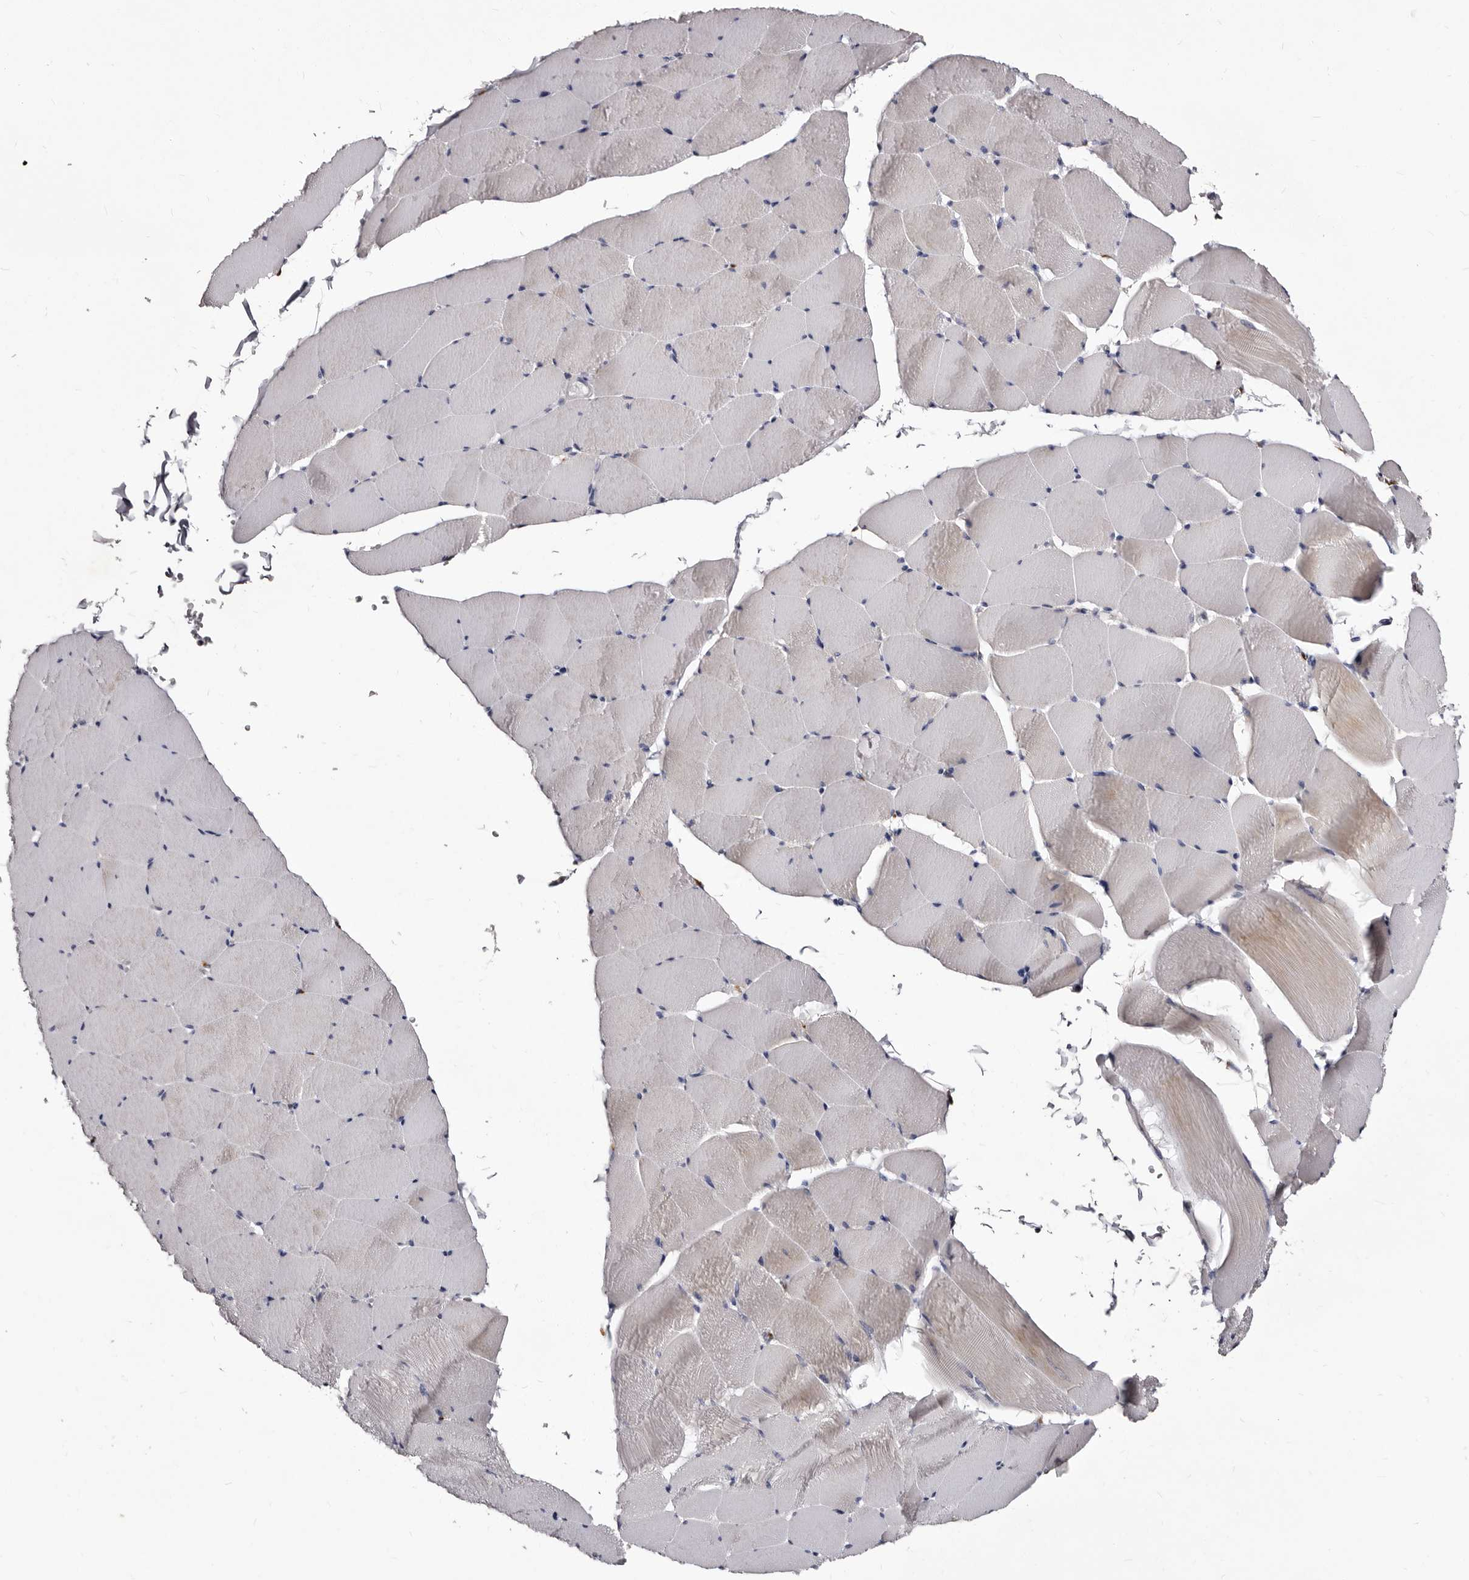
{"staining": {"intensity": "moderate", "quantity": "<25%", "location": "cytoplasmic/membranous"}, "tissue": "skeletal muscle", "cell_type": "Myocytes", "image_type": "normal", "snomed": [{"axis": "morphology", "description": "Normal tissue, NOS"}, {"axis": "topography", "description": "Skeletal muscle"}], "caption": "Immunohistochemical staining of unremarkable human skeletal muscle reveals <25% levels of moderate cytoplasmic/membranous protein staining in about <25% of myocytes.", "gene": "AUNIP", "patient": {"sex": "male", "age": 62}}